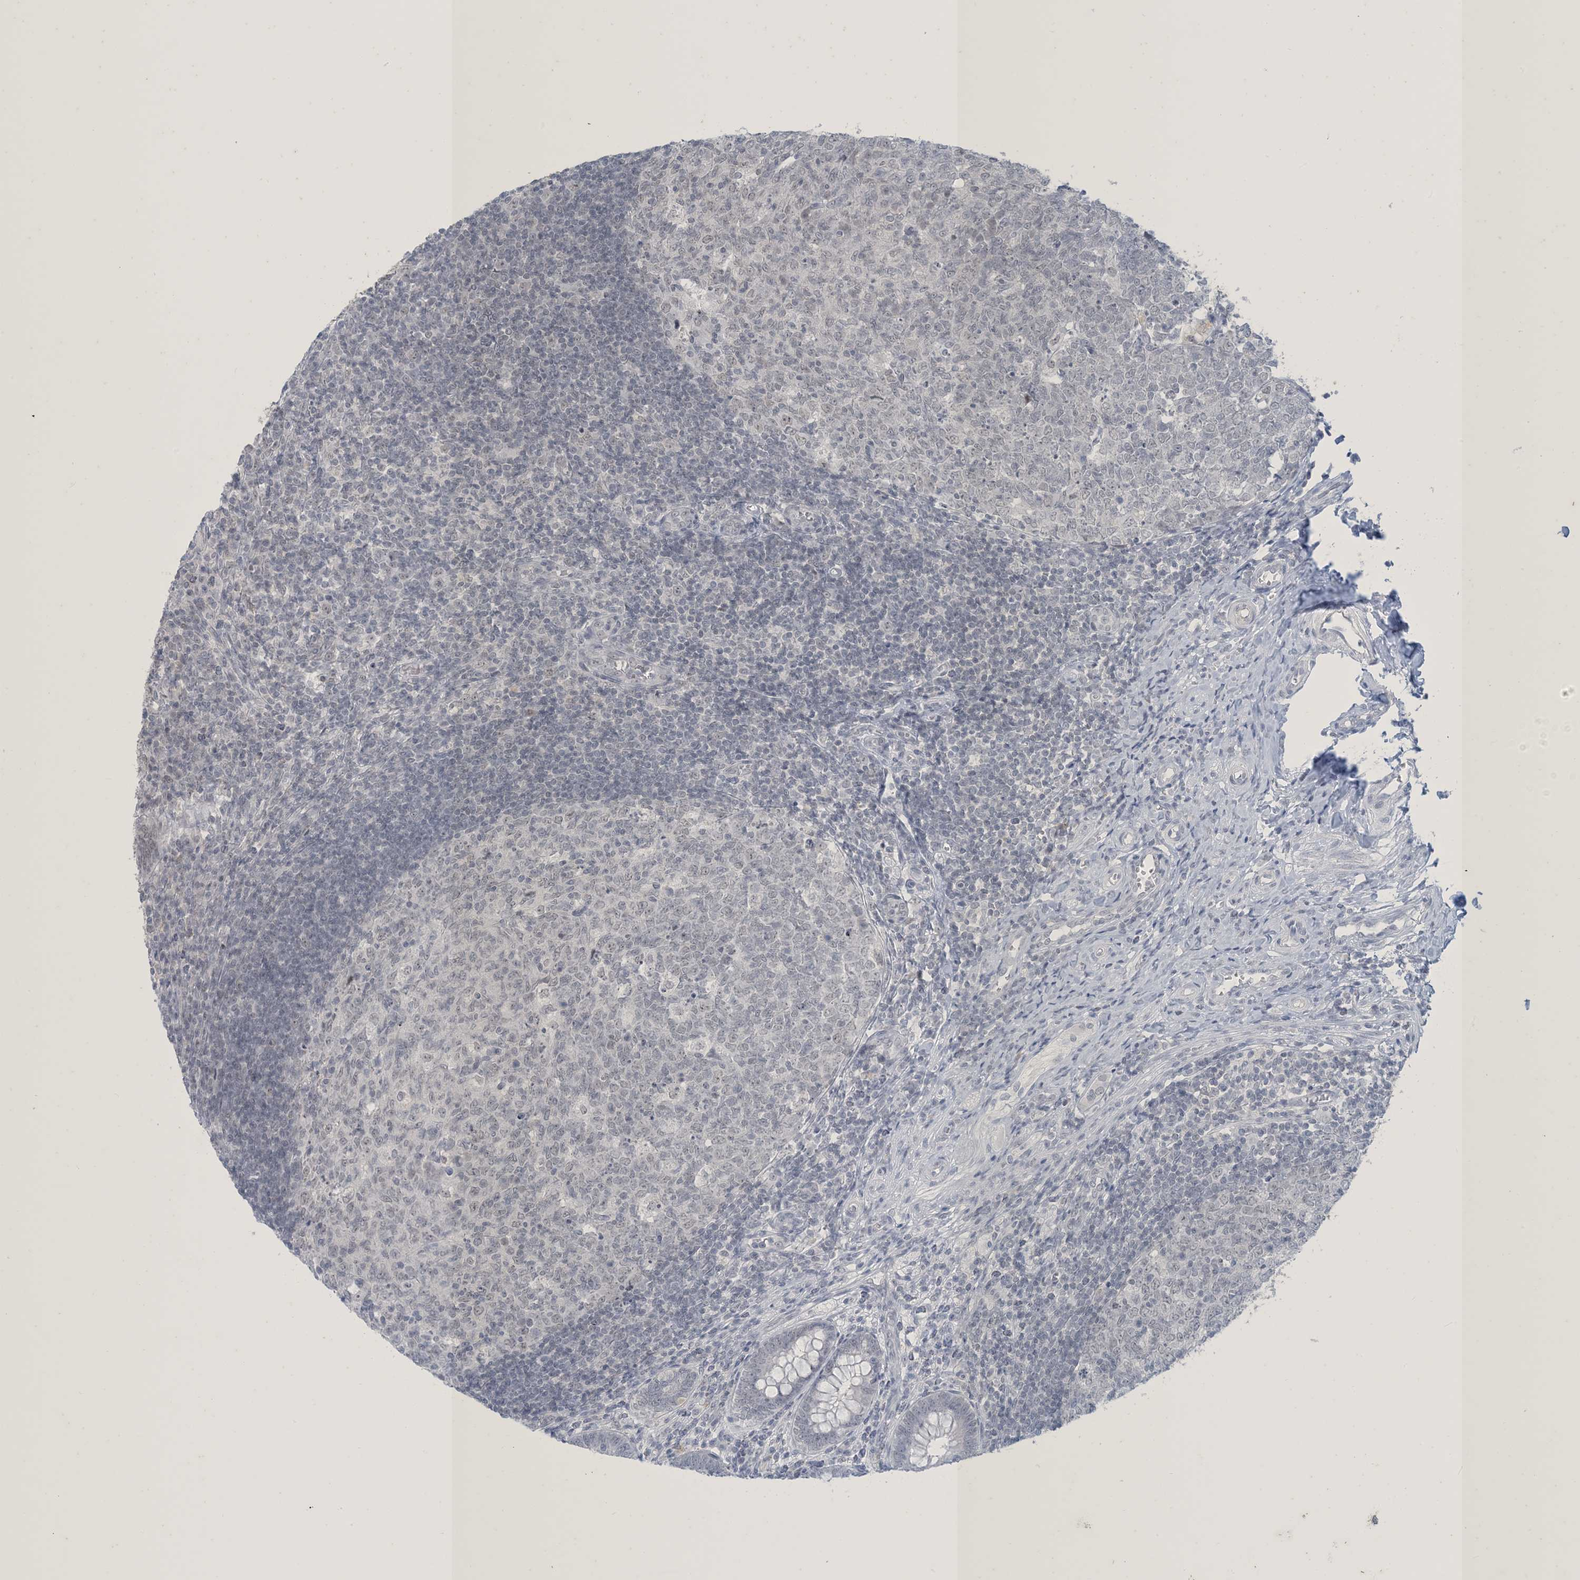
{"staining": {"intensity": "weak", "quantity": "<25%", "location": "nuclear"}, "tissue": "appendix", "cell_type": "Glandular cells", "image_type": "normal", "snomed": [{"axis": "morphology", "description": "Normal tissue, NOS"}, {"axis": "topography", "description": "Appendix"}], "caption": "DAB immunohistochemical staining of unremarkable appendix displays no significant staining in glandular cells.", "gene": "ZNF674", "patient": {"sex": "male", "age": 14}}